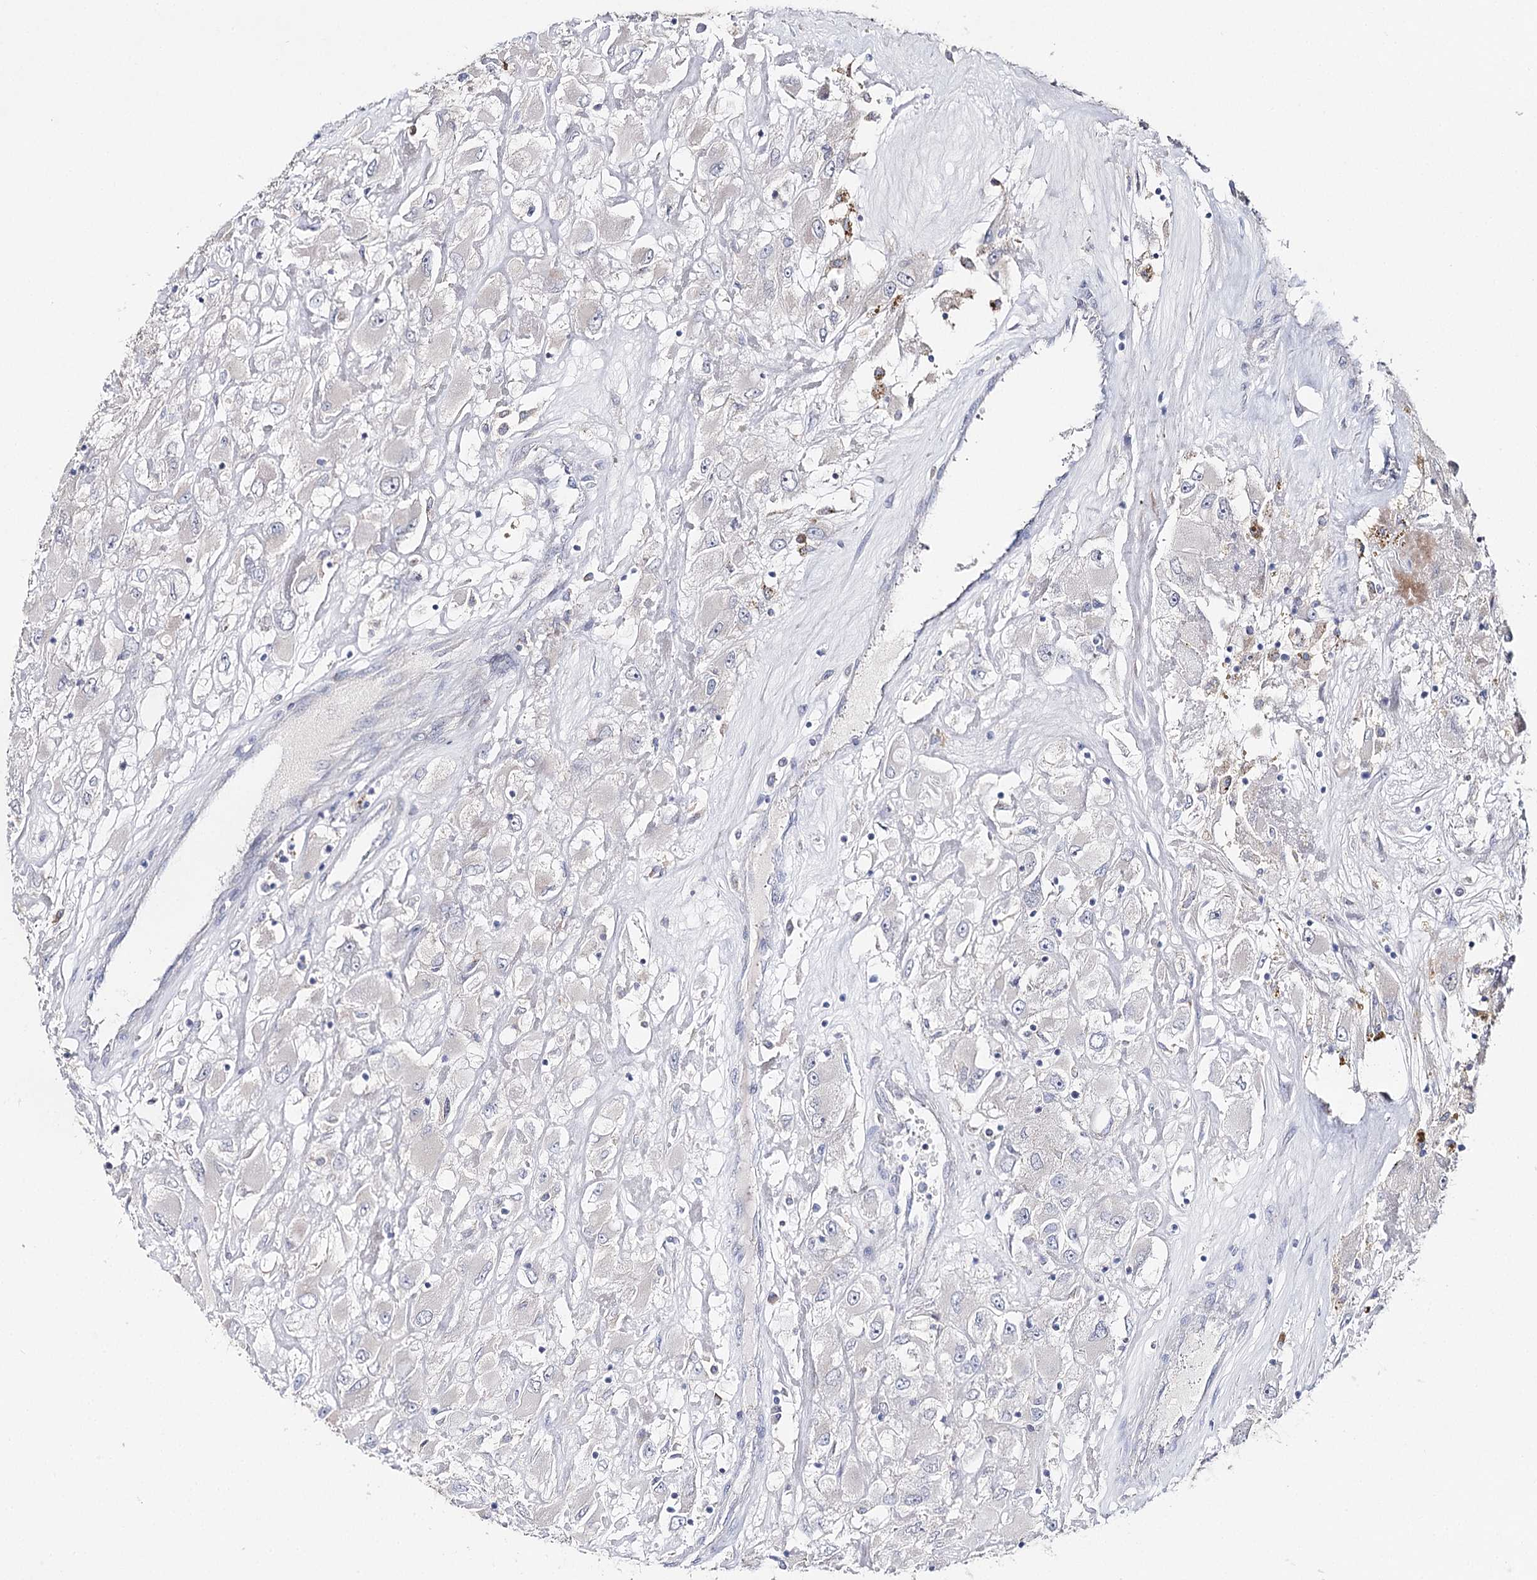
{"staining": {"intensity": "negative", "quantity": "none", "location": "none"}, "tissue": "renal cancer", "cell_type": "Tumor cells", "image_type": "cancer", "snomed": [{"axis": "morphology", "description": "Adenocarcinoma, NOS"}, {"axis": "topography", "description": "Kidney"}], "caption": "Immunohistochemistry micrograph of renal cancer stained for a protein (brown), which displays no expression in tumor cells. Brightfield microscopy of immunohistochemistry (IHC) stained with DAB (3,3'-diaminobenzidine) (brown) and hematoxylin (blue), captured at high magnification.", "gene": "IL1RAP", "patient": {"sex": "female", "age": 52}}